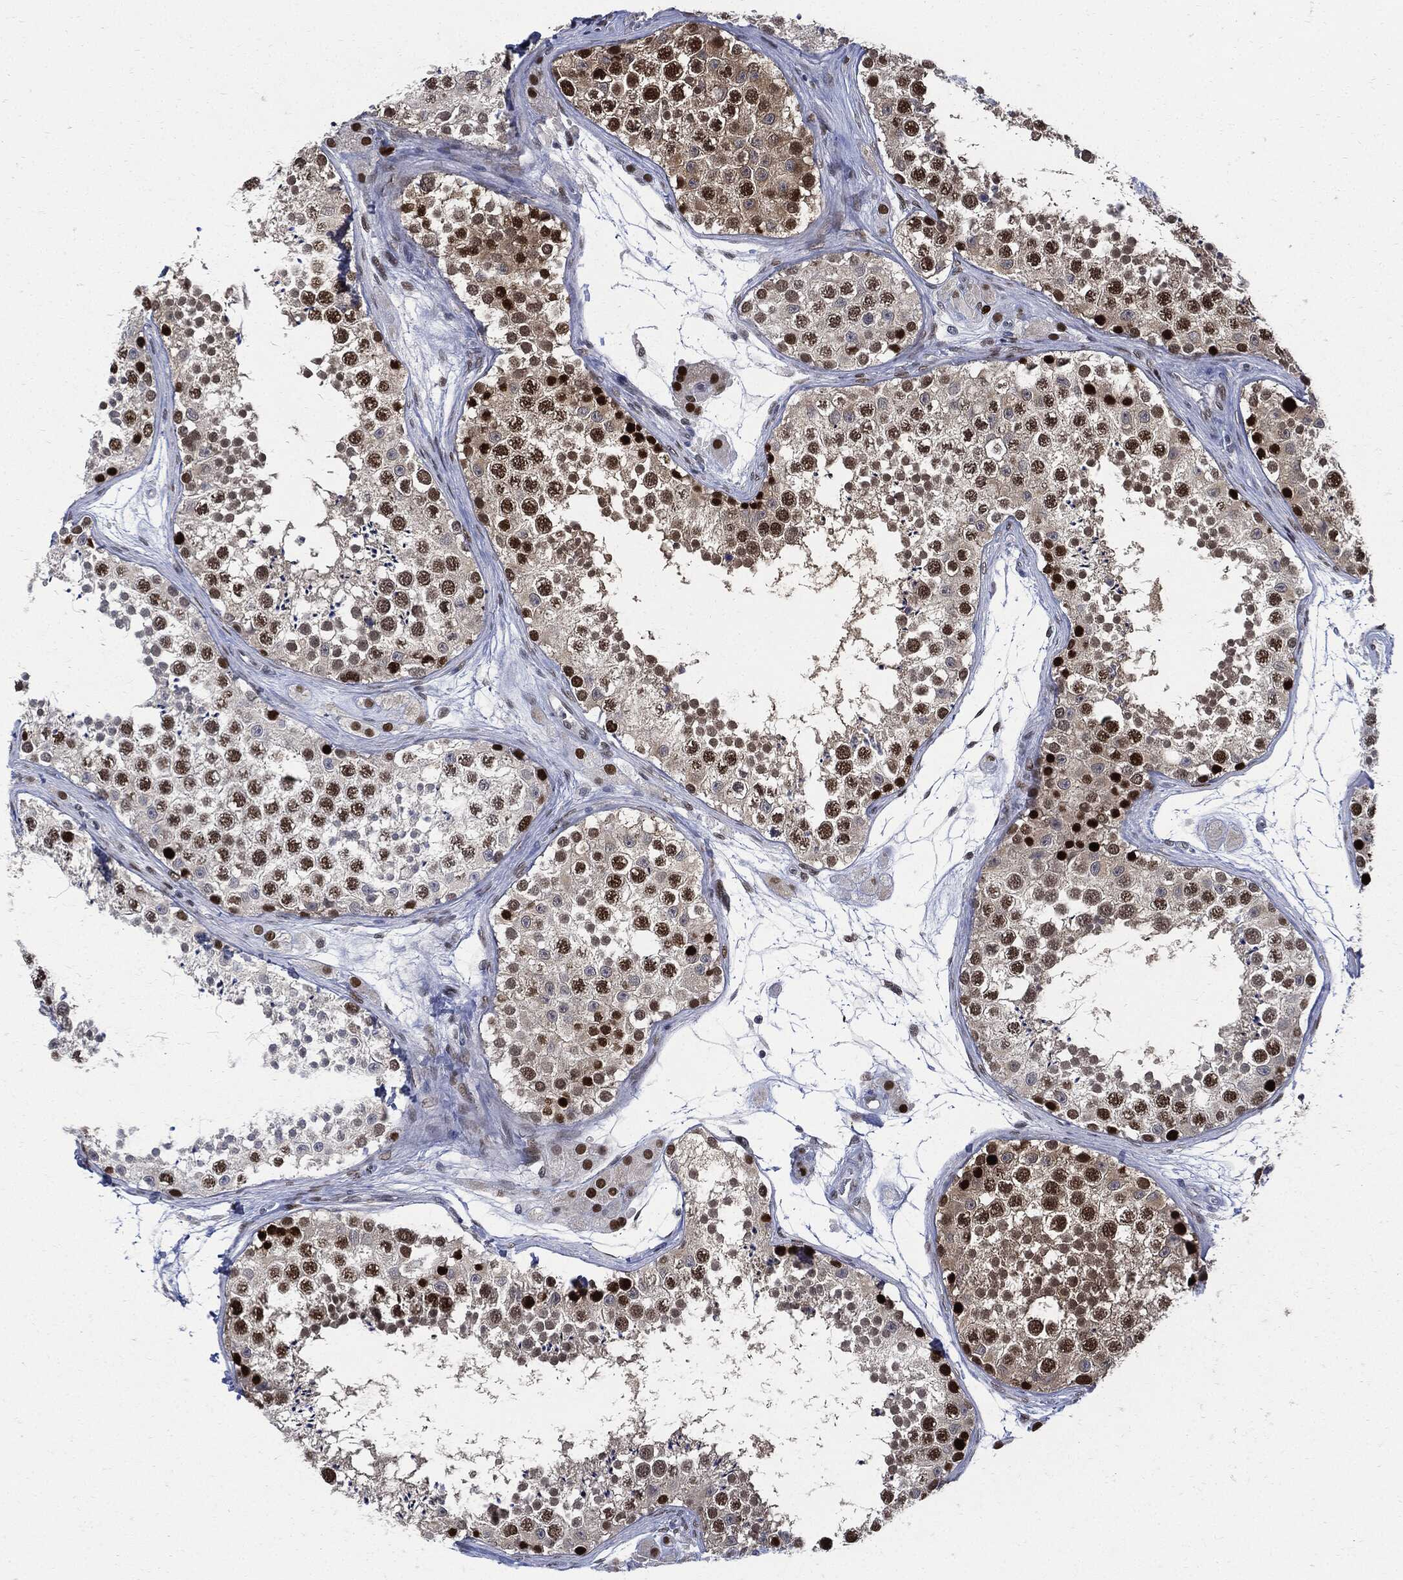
{"staining": {"intensity": "strong", "quantity": ">75%", "location": "nuclear"}, "tissue": "testis", "cell_type": "Cells in seminiferous ducts", "image_type": "normal", "snomed": [{"axis": "morphology", "description": "Normal tissue, NOS"}, {"axis": "topography", "description": "Testis"}], "caption": "Protein staining by immunohistochemistry (IHC) reveals strong nuclear staining in approximately >75% of cells in seminiferous ducts in normal testis. The protein is shown in brown color, while the nuclei are stained blue.", "gene": "PCNA", "patient": {"sex": "male", "age": 41}}